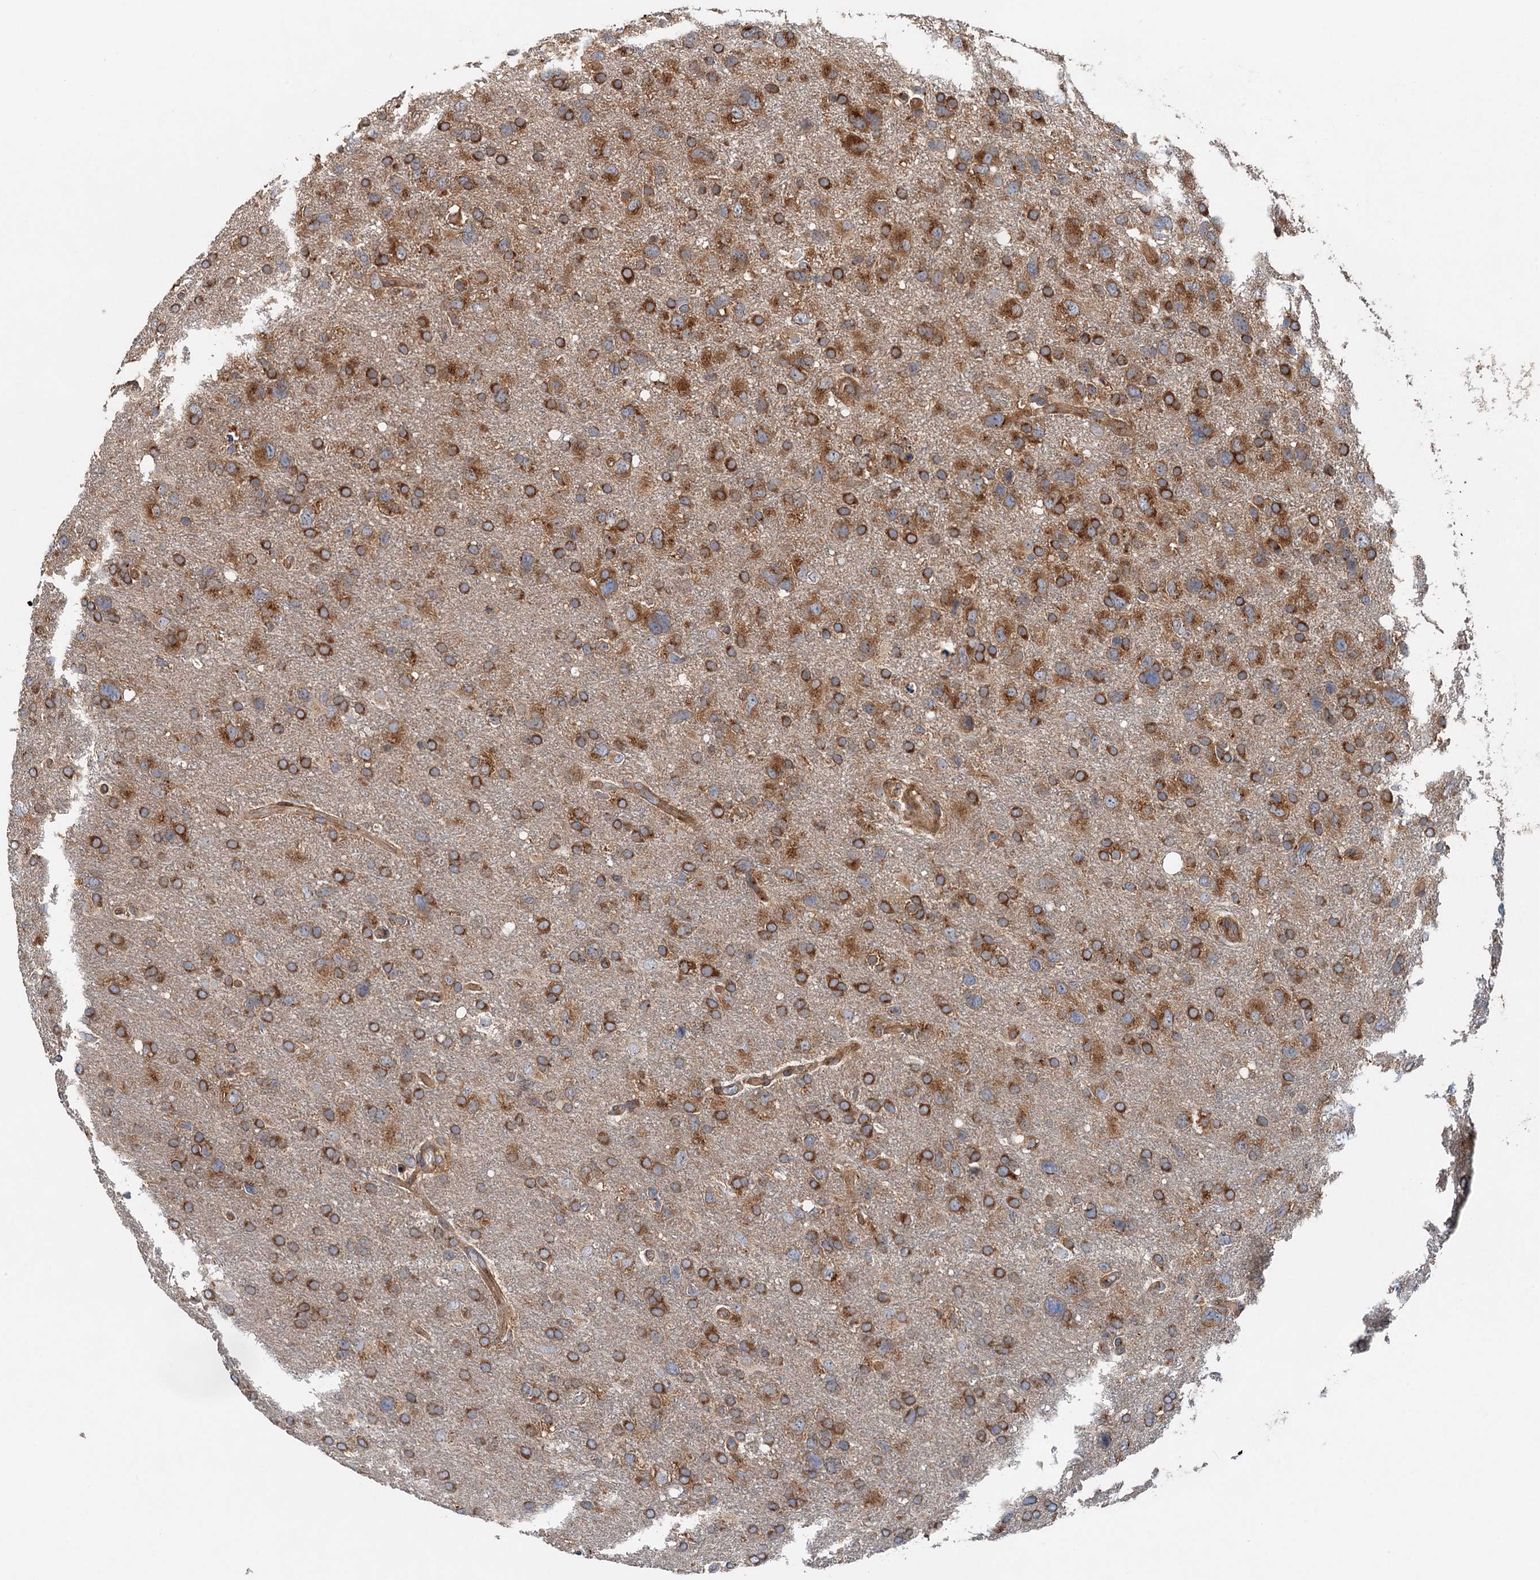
{"staining": {"intensity": "strong", "quantity": ">75%", "location": "cytoplasmic/membranous"}, "tissue": "glioma", "cell_type": "Tumor cells", "image_type": "cancer", "snomed": [{"axis": "morphology", "description": "Glioma, malignant, High grade"}, {"axis": "topography", "description": "Brain"}], "caption": "Protein expression by IHC displays strong cytoplasmic/membranous positivity in approximately >75% of tumor cells in glioma.", "gene": "COG3", "patient": {"sex": "male", "age": 61}}